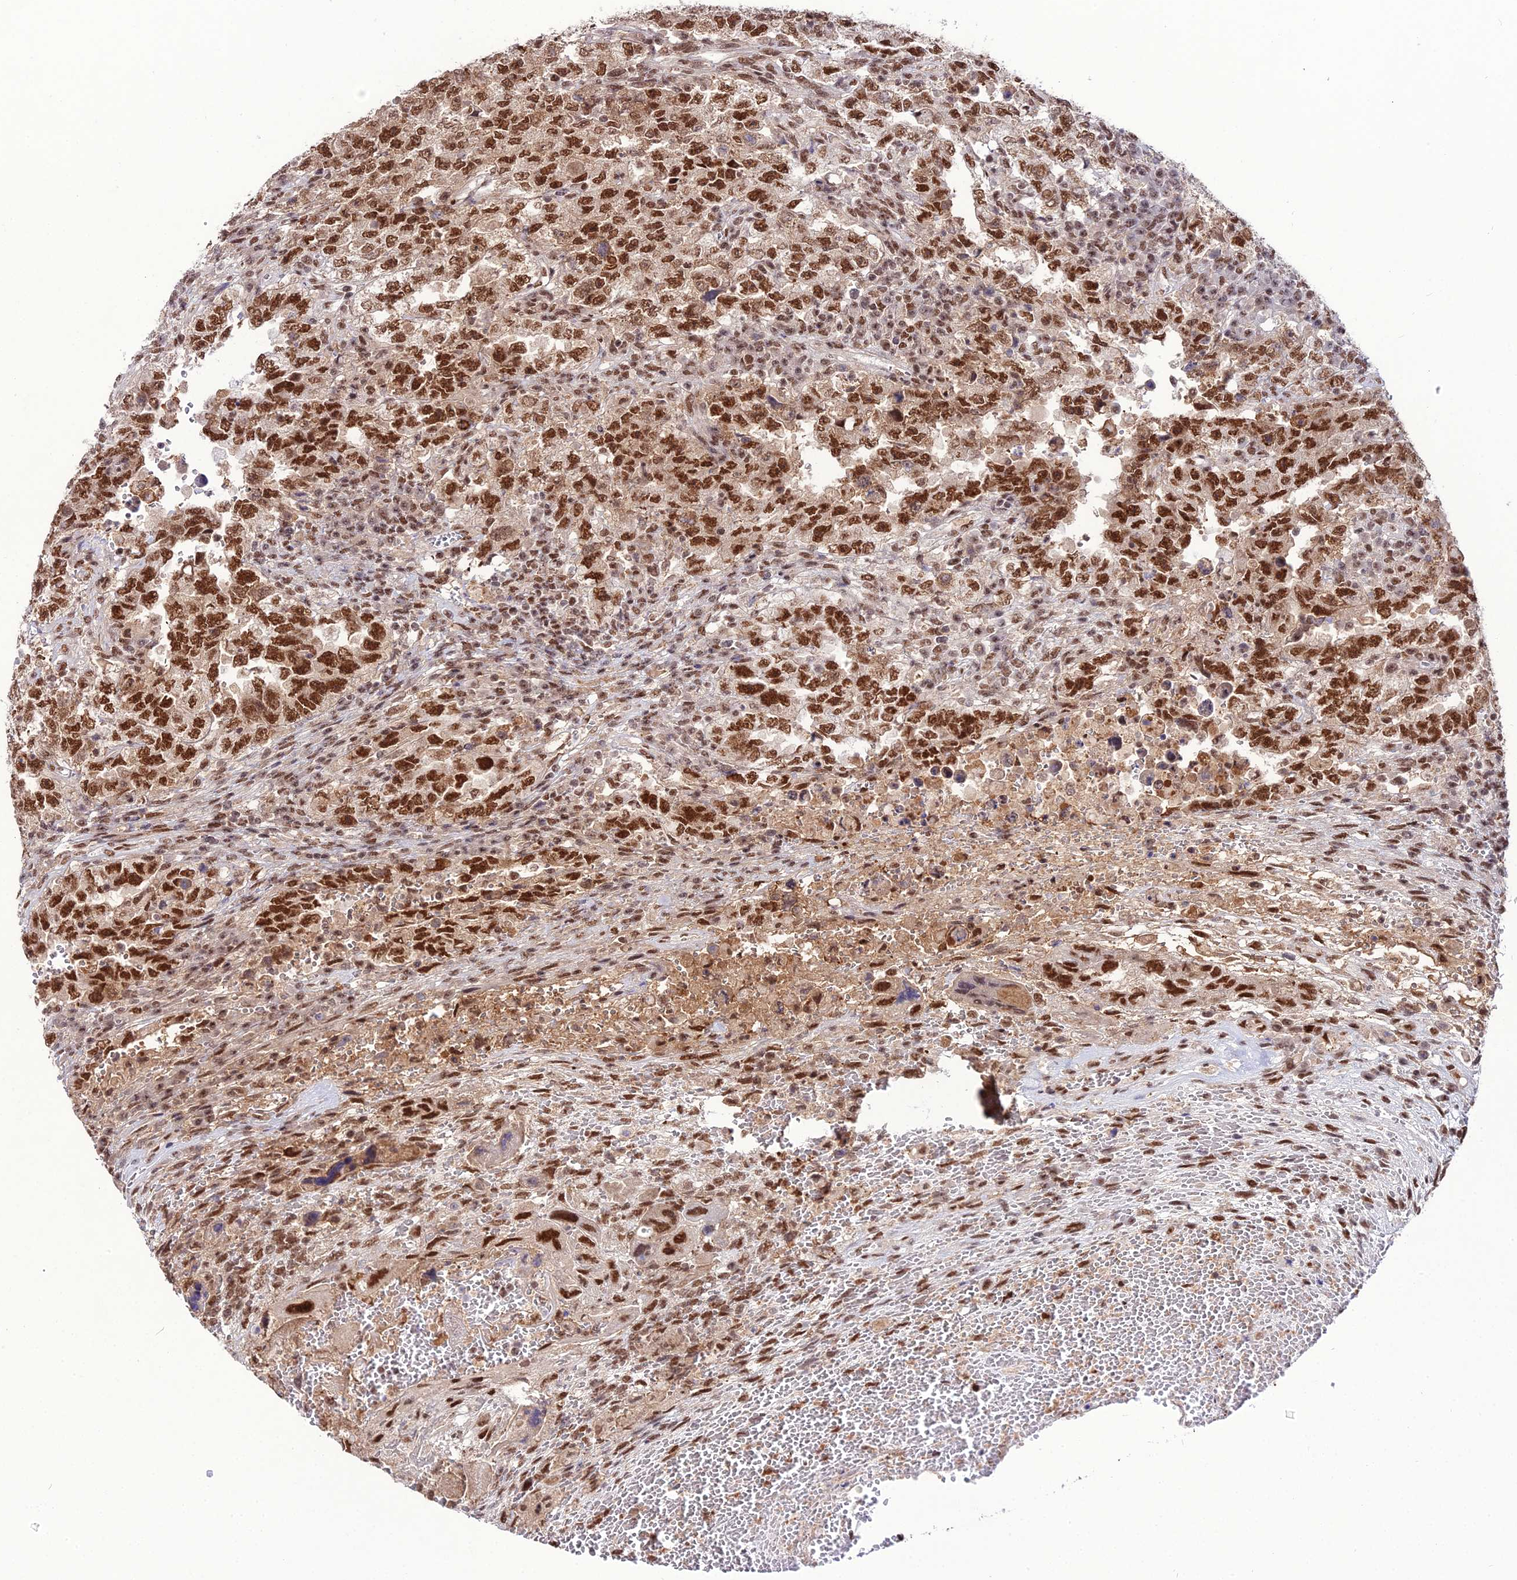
{"staining": {"intensity": "strong", "quantity": ">75%", "location": "nuclear"}, "tissue": "testis cancer", "cell_type": "Tumor cells", "image_type": "cancer", "snomed": [{"axis": "morphology", "description": "Carcinoma, Embryonal, NOS"}, {"axis": "topography", "description": "Testis"}], "caption": "This image shows testis cancer (embryonal carcinoma) stained with immunohistochemistry (IHC) to label a protein in brown. The nuclear of tumor cells show strong positivity for the protein. Nuclei are counter-stained blue.", "gene": "RBM12", "patient": {"sex": "male", "age": 26}}